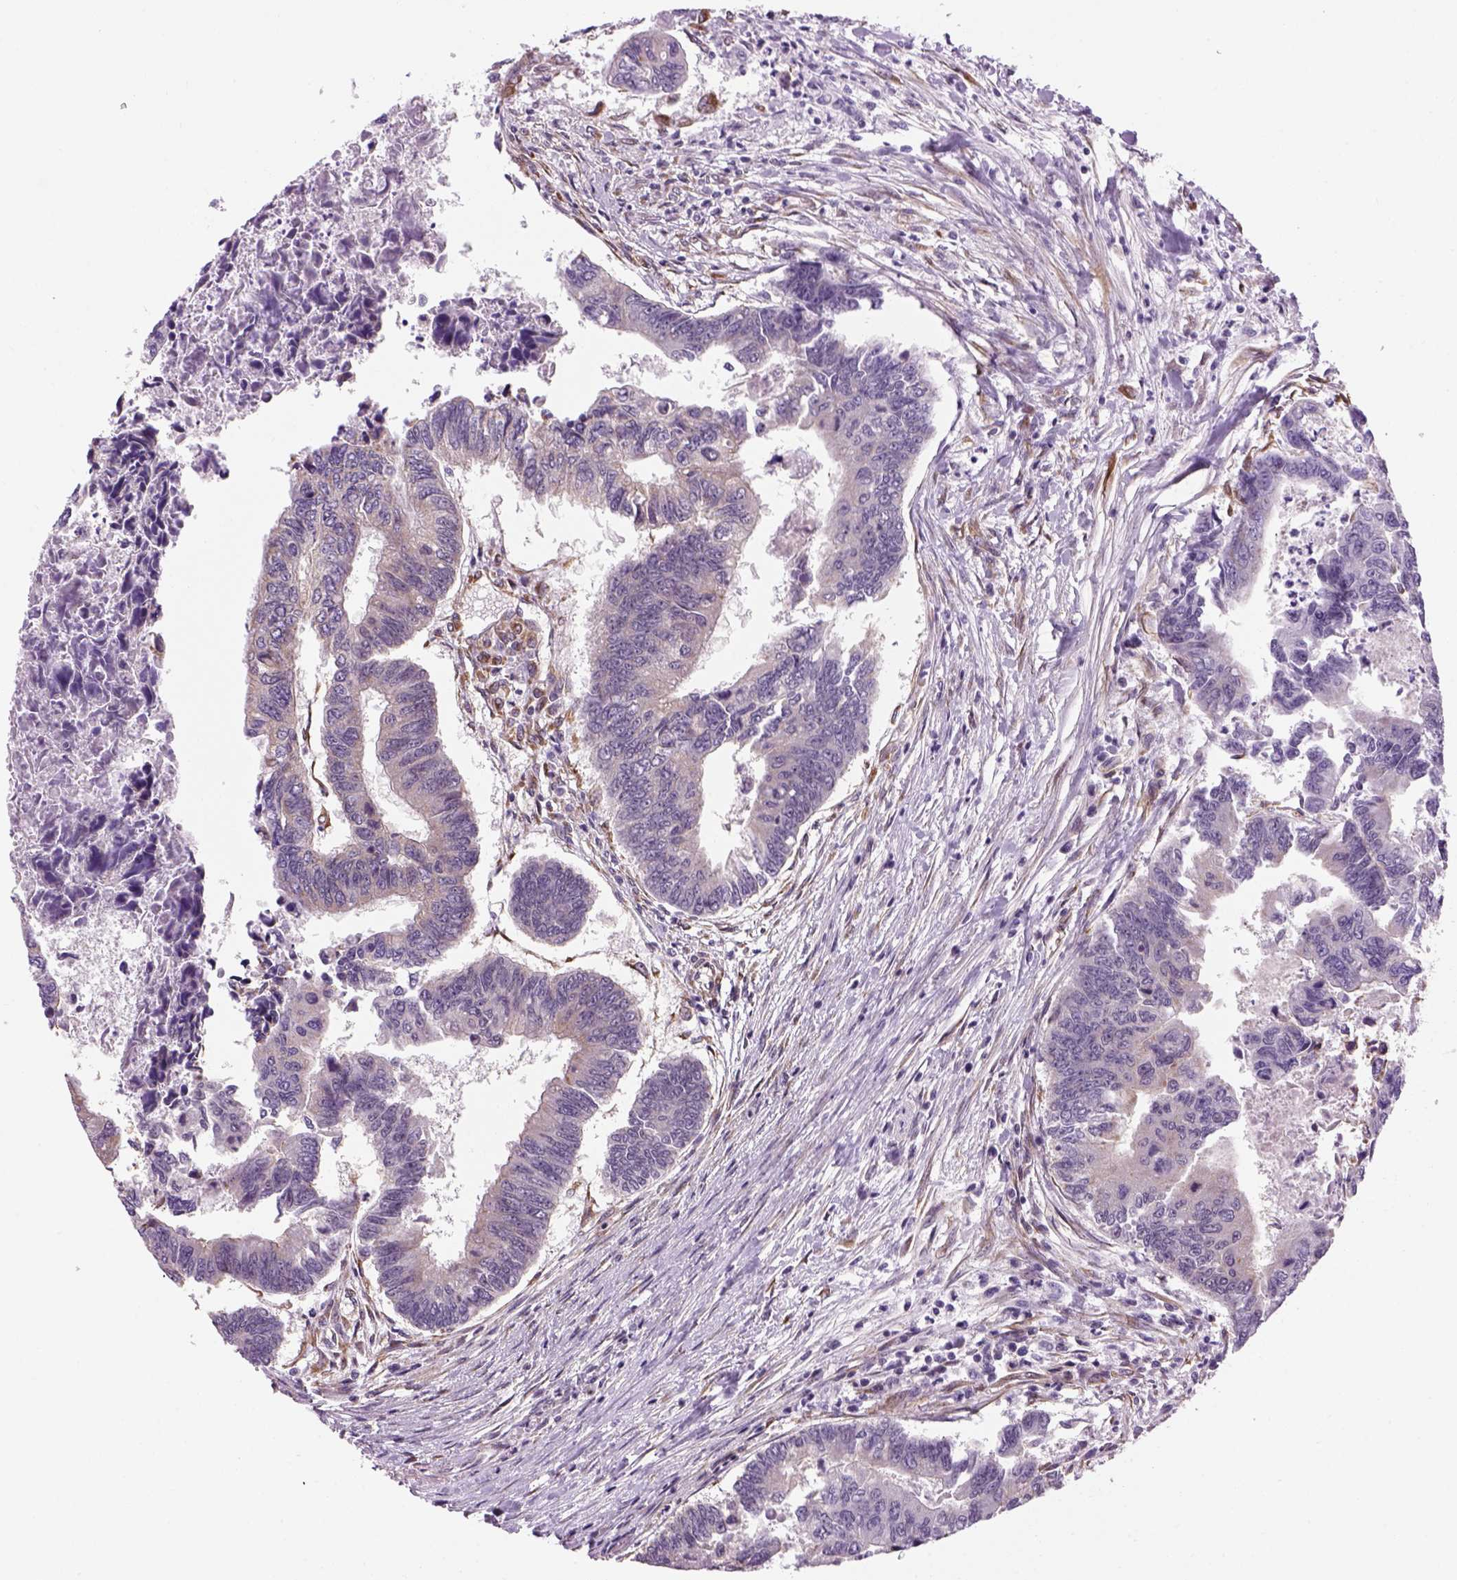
{"staining": {"intensity": "negative", "quantity": "none", "location": "none"}, "tissue": "colorectal cancer", "cell_type": "Tumor cells", "image_type": "cancer", "snomed": [{"axis": "morphology", "description": "Adenocarcinoma, NOS"}, {"axis": "topography", "description": "Colon"}], "caption": "The immunohistochemistry (IHC) histopathology image has no significant positivity in tumor cells of colorectal cancer tissue.", "gene": "XK", "patient": {"sex": "female", "age": 65}}